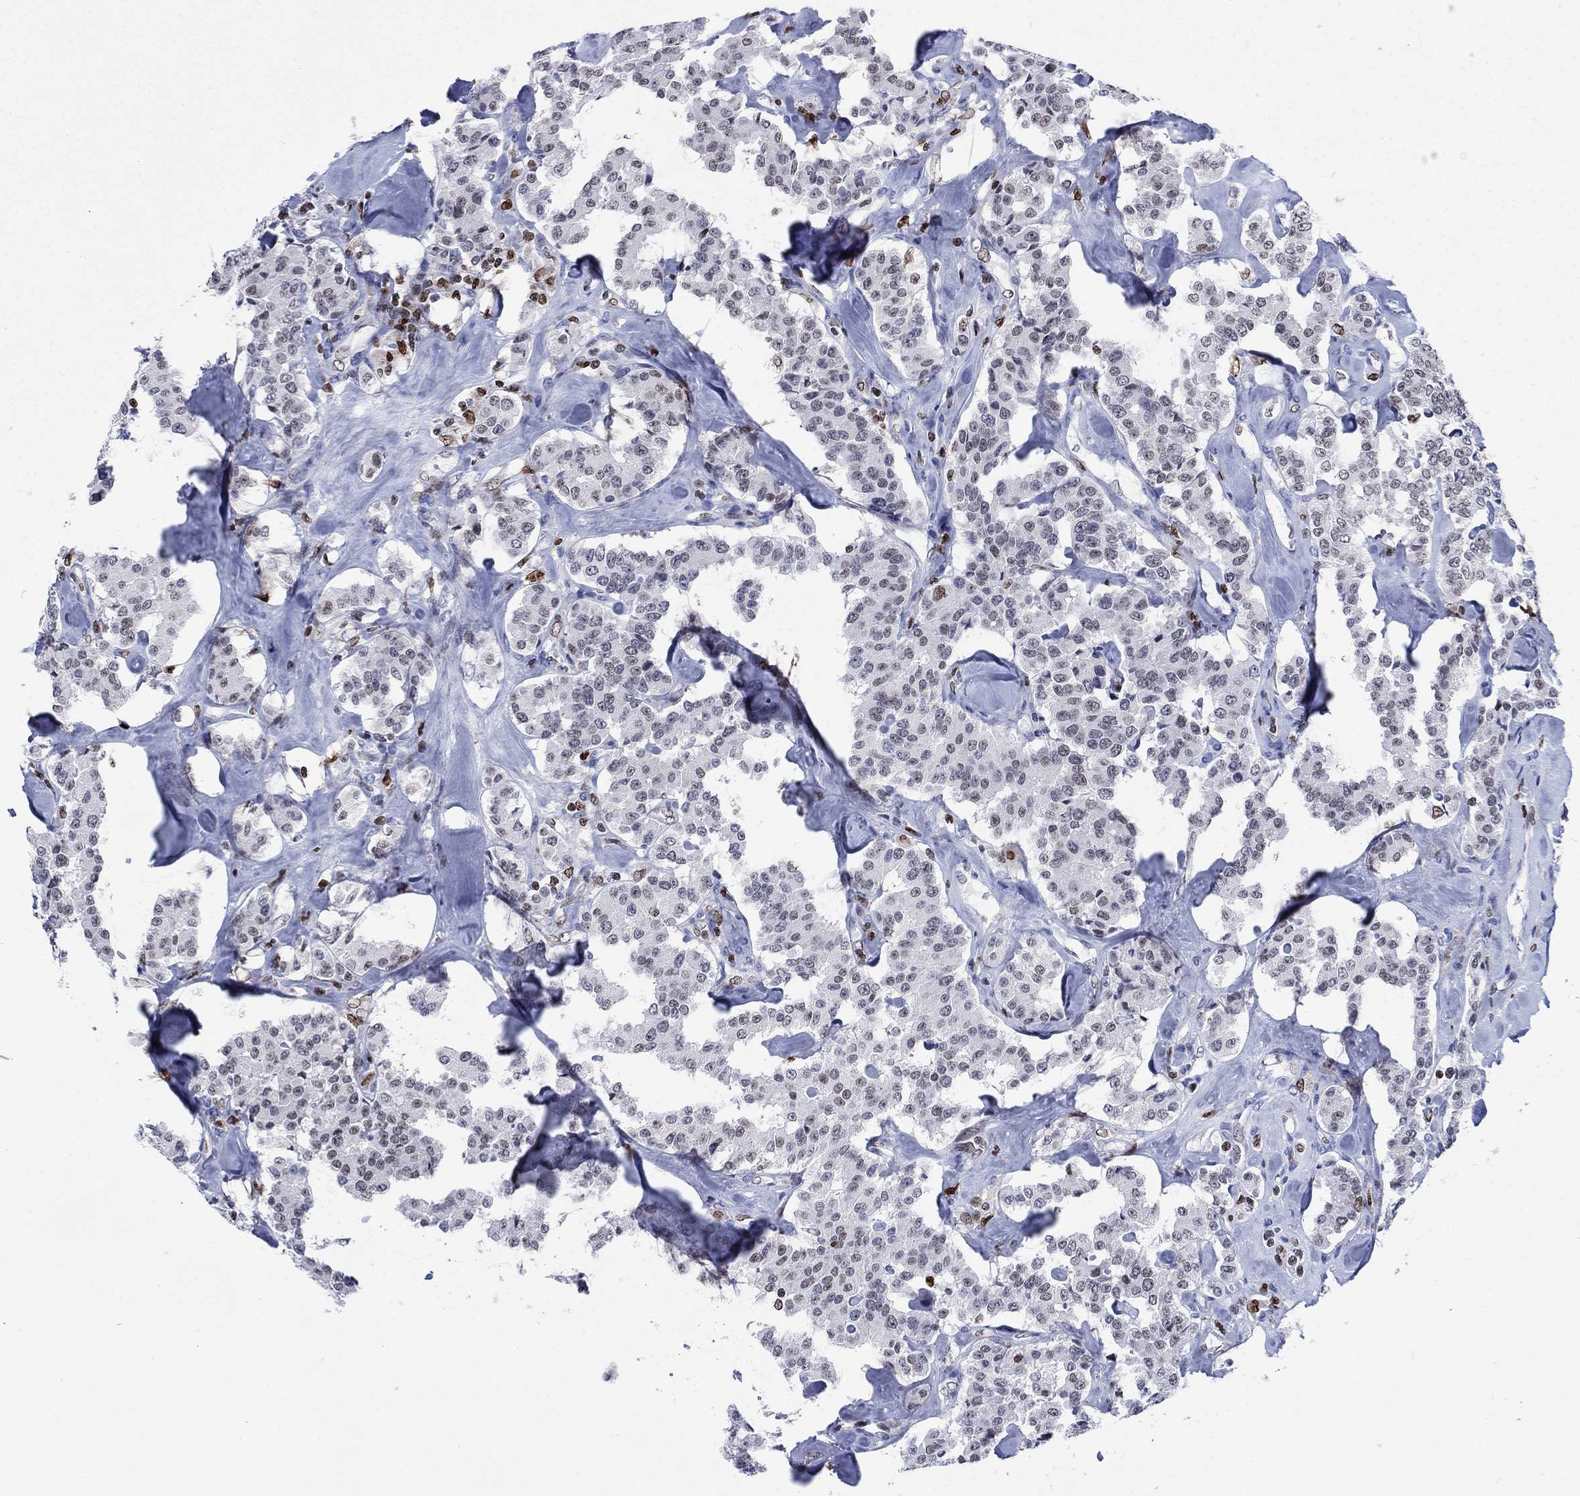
{"staining": {"intensity": "negative", "quantity": "none", "location": "none"}, "tissue": "carcinoid", "cell_type": "Tumor cells", "image_type": "cancer", "snomed": [{"axis": "morphology", "description": "Carcinoid, malignant, NOS"}, {"axis": "topography", "description": "Pancreas"}], "caption": "Immunohistochemistry of human carcinoid (malignant) reveals no staining in tumor cells.", "gene": "HMGA1", "patient": {"sex": "male", "age": 41}}